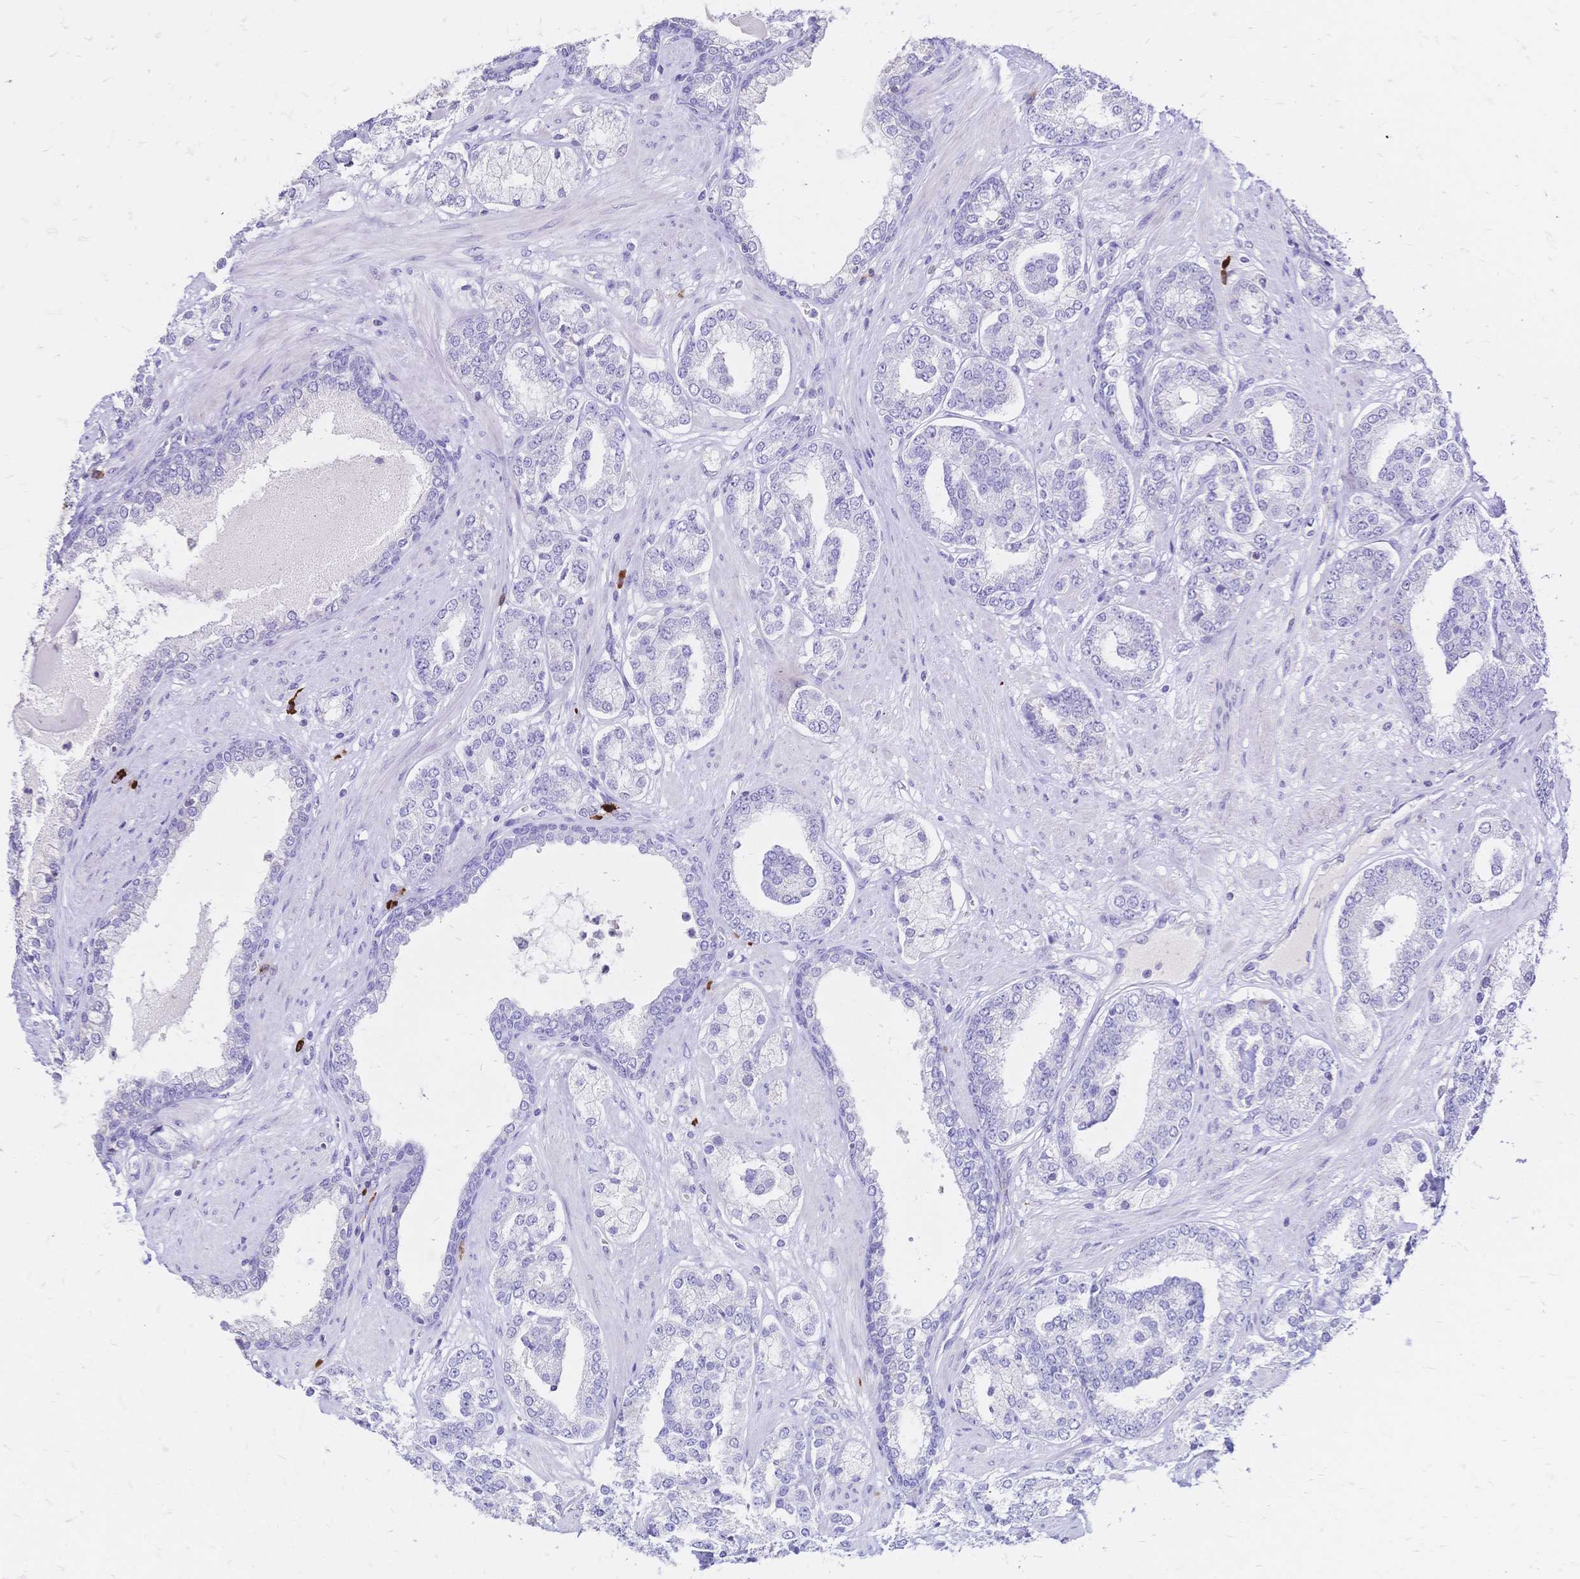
{"staining": {"intensity": "negative", "quantity": "none", "location": "none"}, "tissue": "prostate cancer", "cell_type": "Tumor cells", "image_type": "cancer", "snomed": [{"axis": "morphology", "description": "Adenocarcinoma, High grade"}, {"axis": "topography", "description": "Prostate"}], "caption": "An immunohistochemistry (IHC) image of prostate cancer is shown. There is no staining in tumor cells of prostate cancer. (DAB immunohistochemistry, high magnification).", "gene": "IL2RA", "patient": {"sex": "male", "age": 62}}